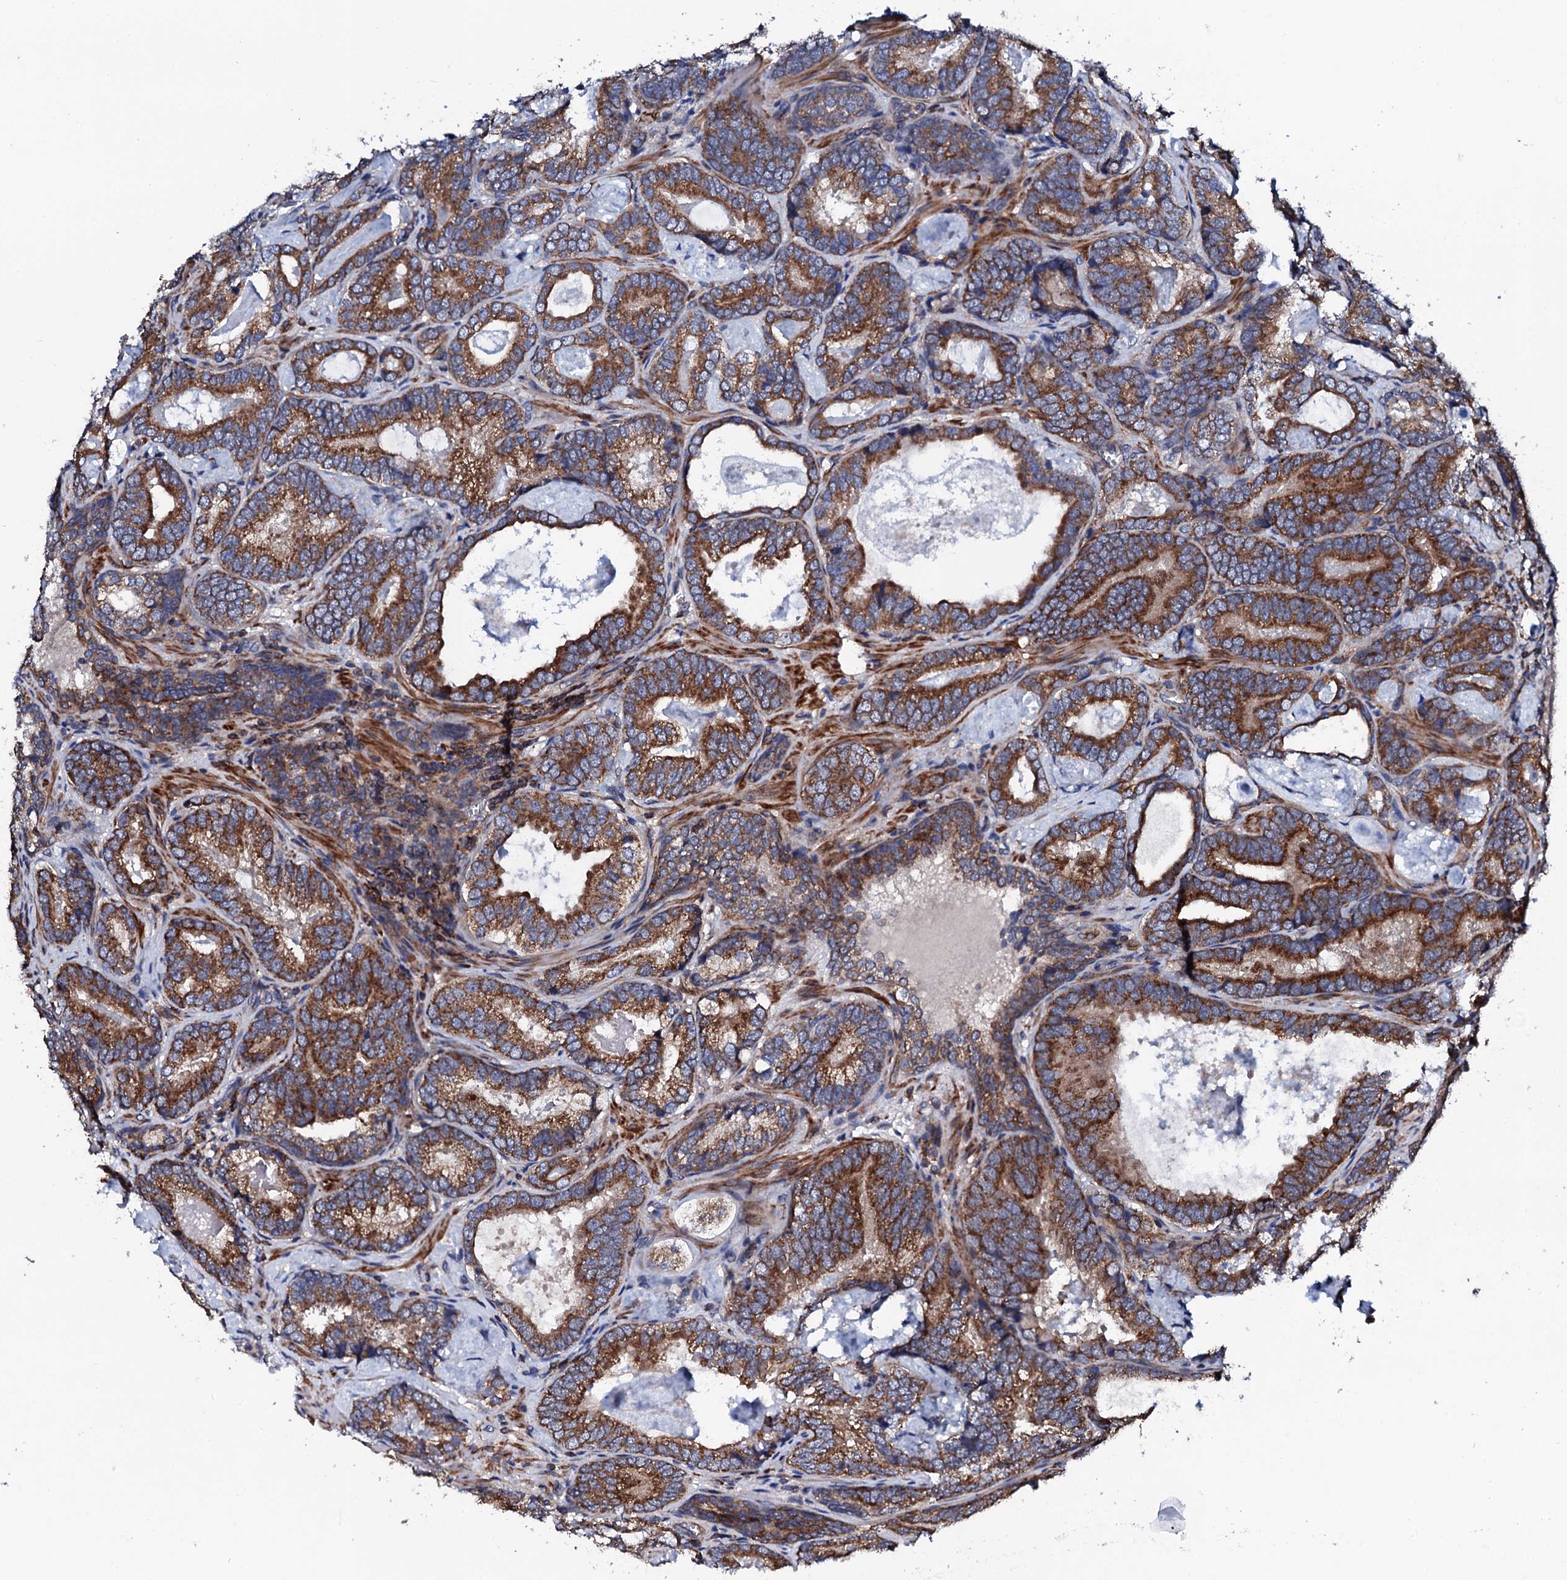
{"staining": {"intensity": "strong", "quantity": ">75%", "location": "cytoplasmic/membranous"}, "tissue": "prostate cancer", "cell_type": "Tumor cells", "image_type": "cancer", "snomed": [{"axis": "morphology", "description": "Adenocarcinoma, Low grade"}, {"axis": "topography", "description": "Prostate"}], "caption": "Tumor cells demonstrate high levels of strong cytoplasmic/membranous expression in about >75% of cells in human prostate cancer.", "gene": "COG4", "patient": {"sex": "male", "age": 60}}